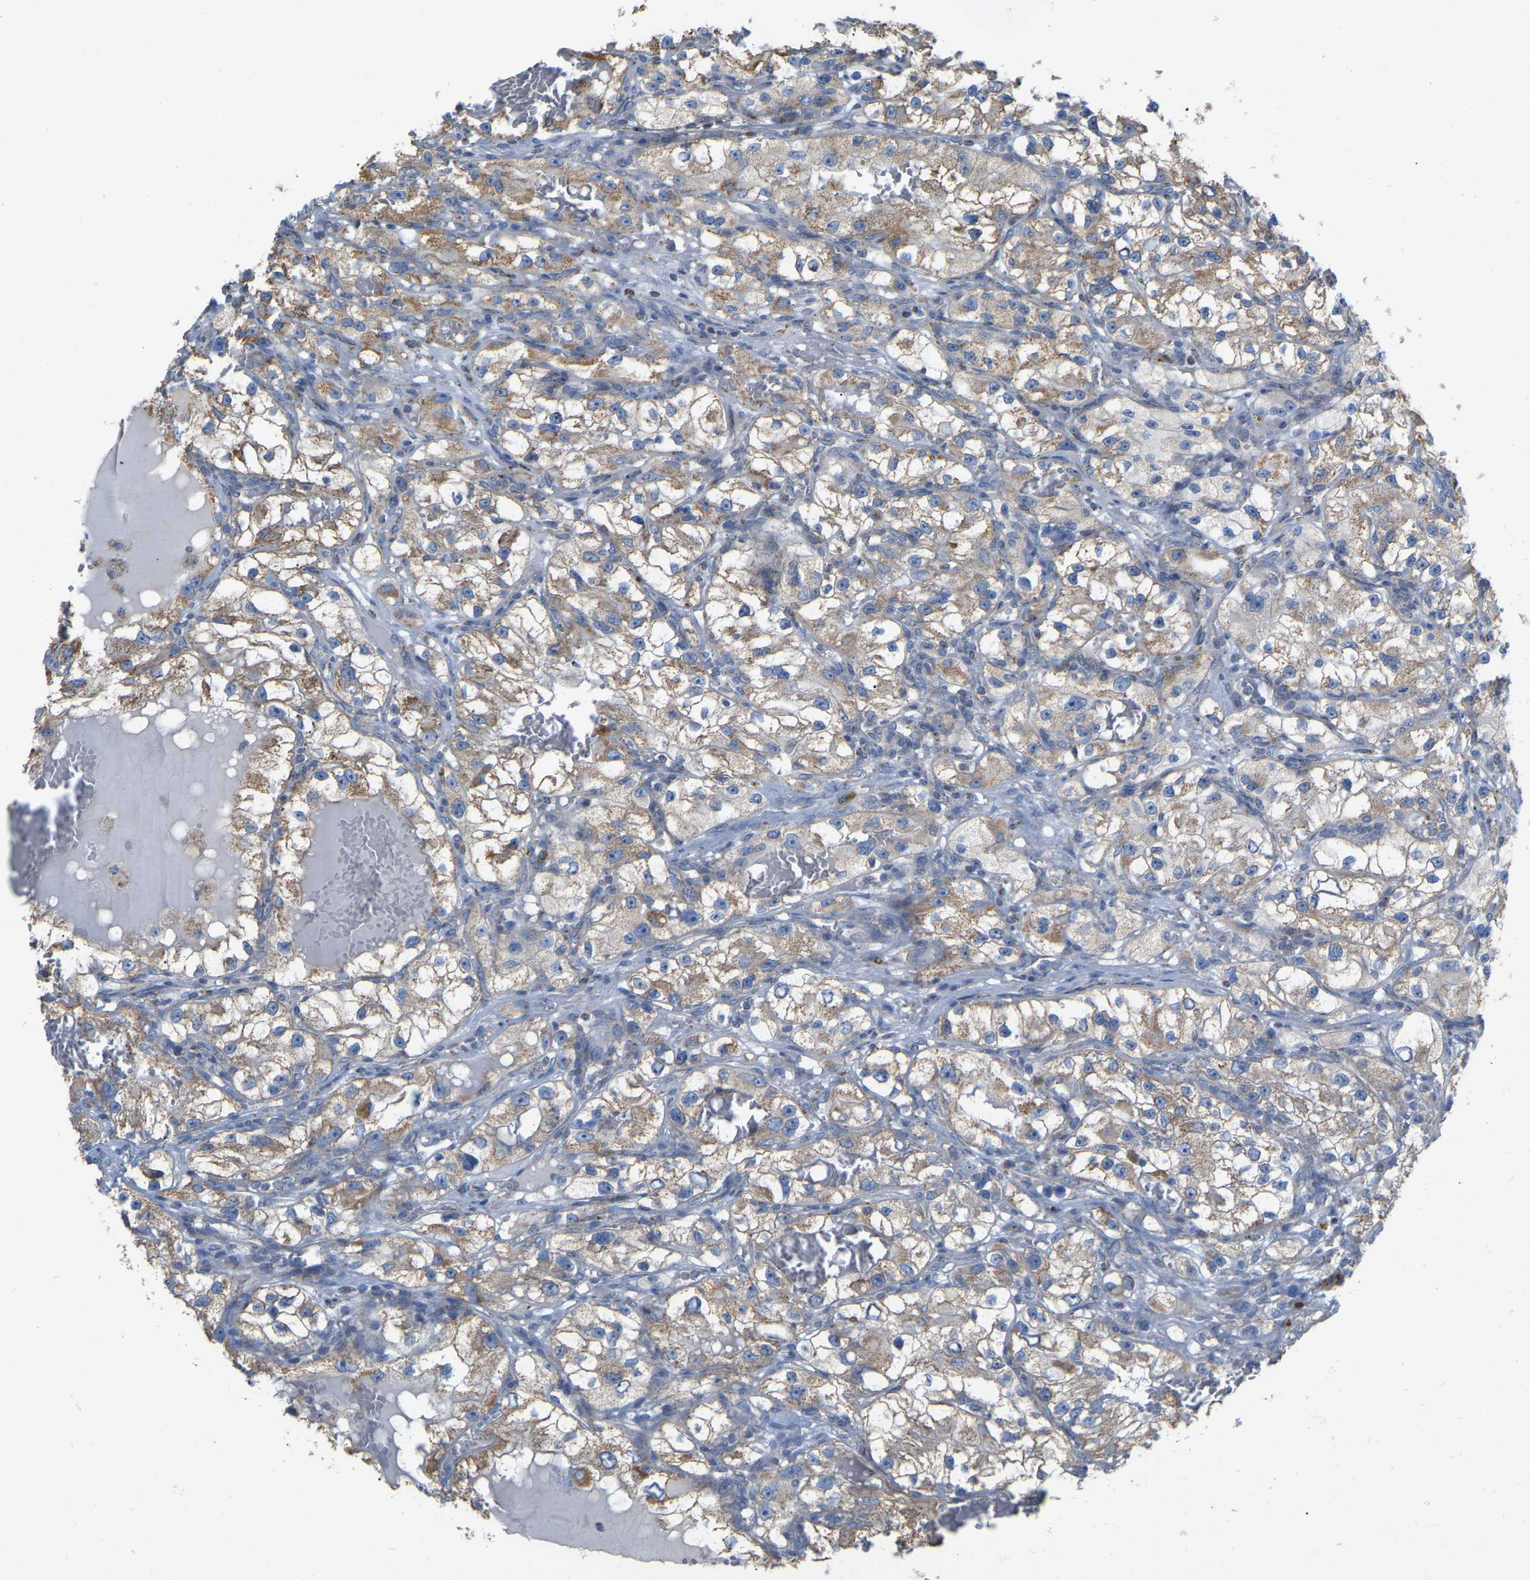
{"staining": {"intensity": "moderate", "quantity": "25%-75%", "location": "cytoplasmic/membranous"}, "tissue": "renal cancer", "cell_type": "Tumor cells", "image_type": "cancer", "snomed": [{"axis": "morphology", "description": "Adenocarcinoma, NOS"}, {"axis": "topography", "description": "Kidney"}], "caption": "Human renal cancer stained with a protein marker displays moderate staining in tumor cells.", "gene": "CBLB", "patient": {"sex": "female", "age": 57}}